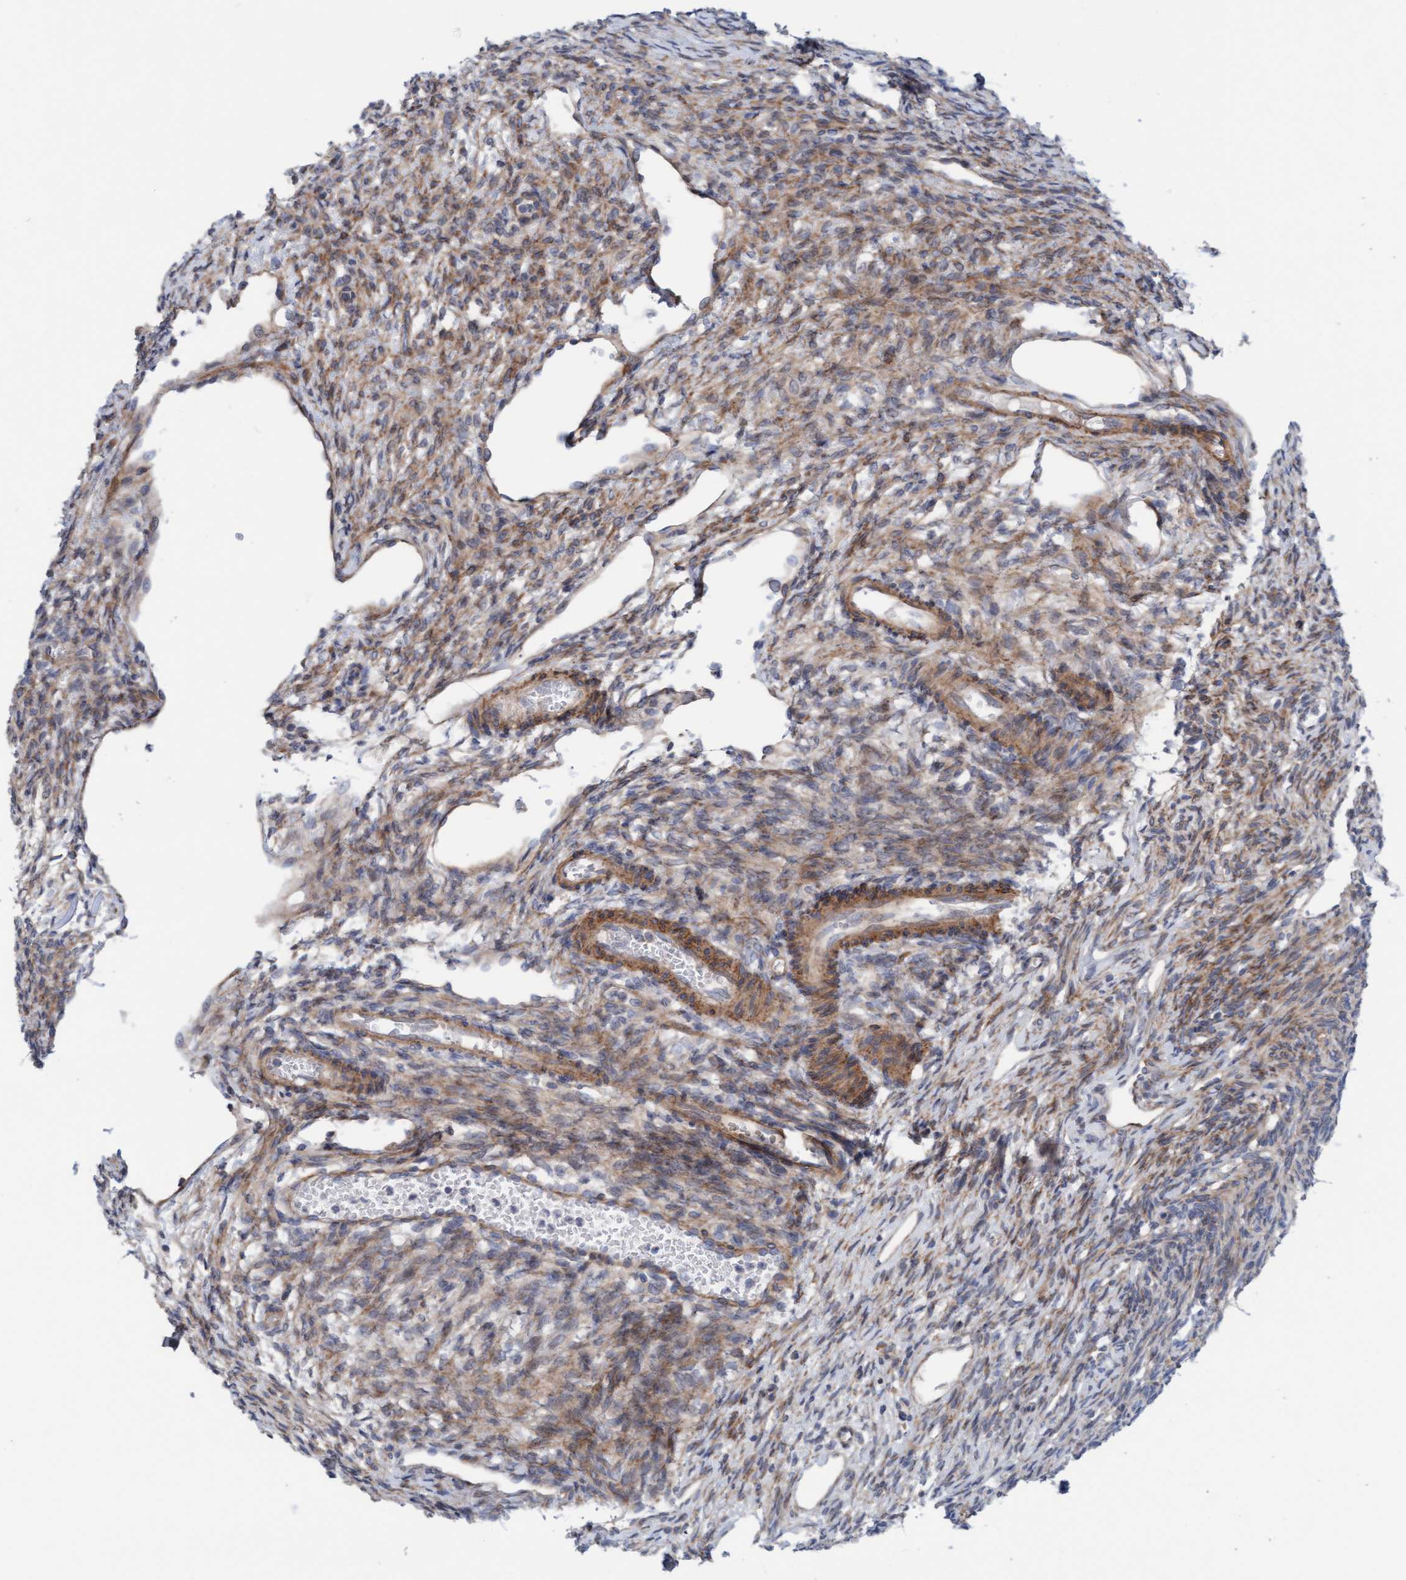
{"staining": {"intensity": "moderate", "quantity": "25%-75%", "location": "cytoplasmic/membranous"}, "tissue": "ovary", "cell_type": "Ovarian stroma cells", "image_type": "normal", "snomed": [{"axis": "morphology", "description": "Normal tissue, NOS"}, {"axis": "topography", "description": "Ovary"}], "caption": "Brown immunohistochemical staining in benign human ovary demonstrates moderate cytoplasmic/membranous expression in approximately 25%-75% of ovarian stroma cells. (Brightfield microscopy of DAB IHC at high magnification).", "gene": "CDK5RAP3", "patient": {"sex": "female", "age": 33}}